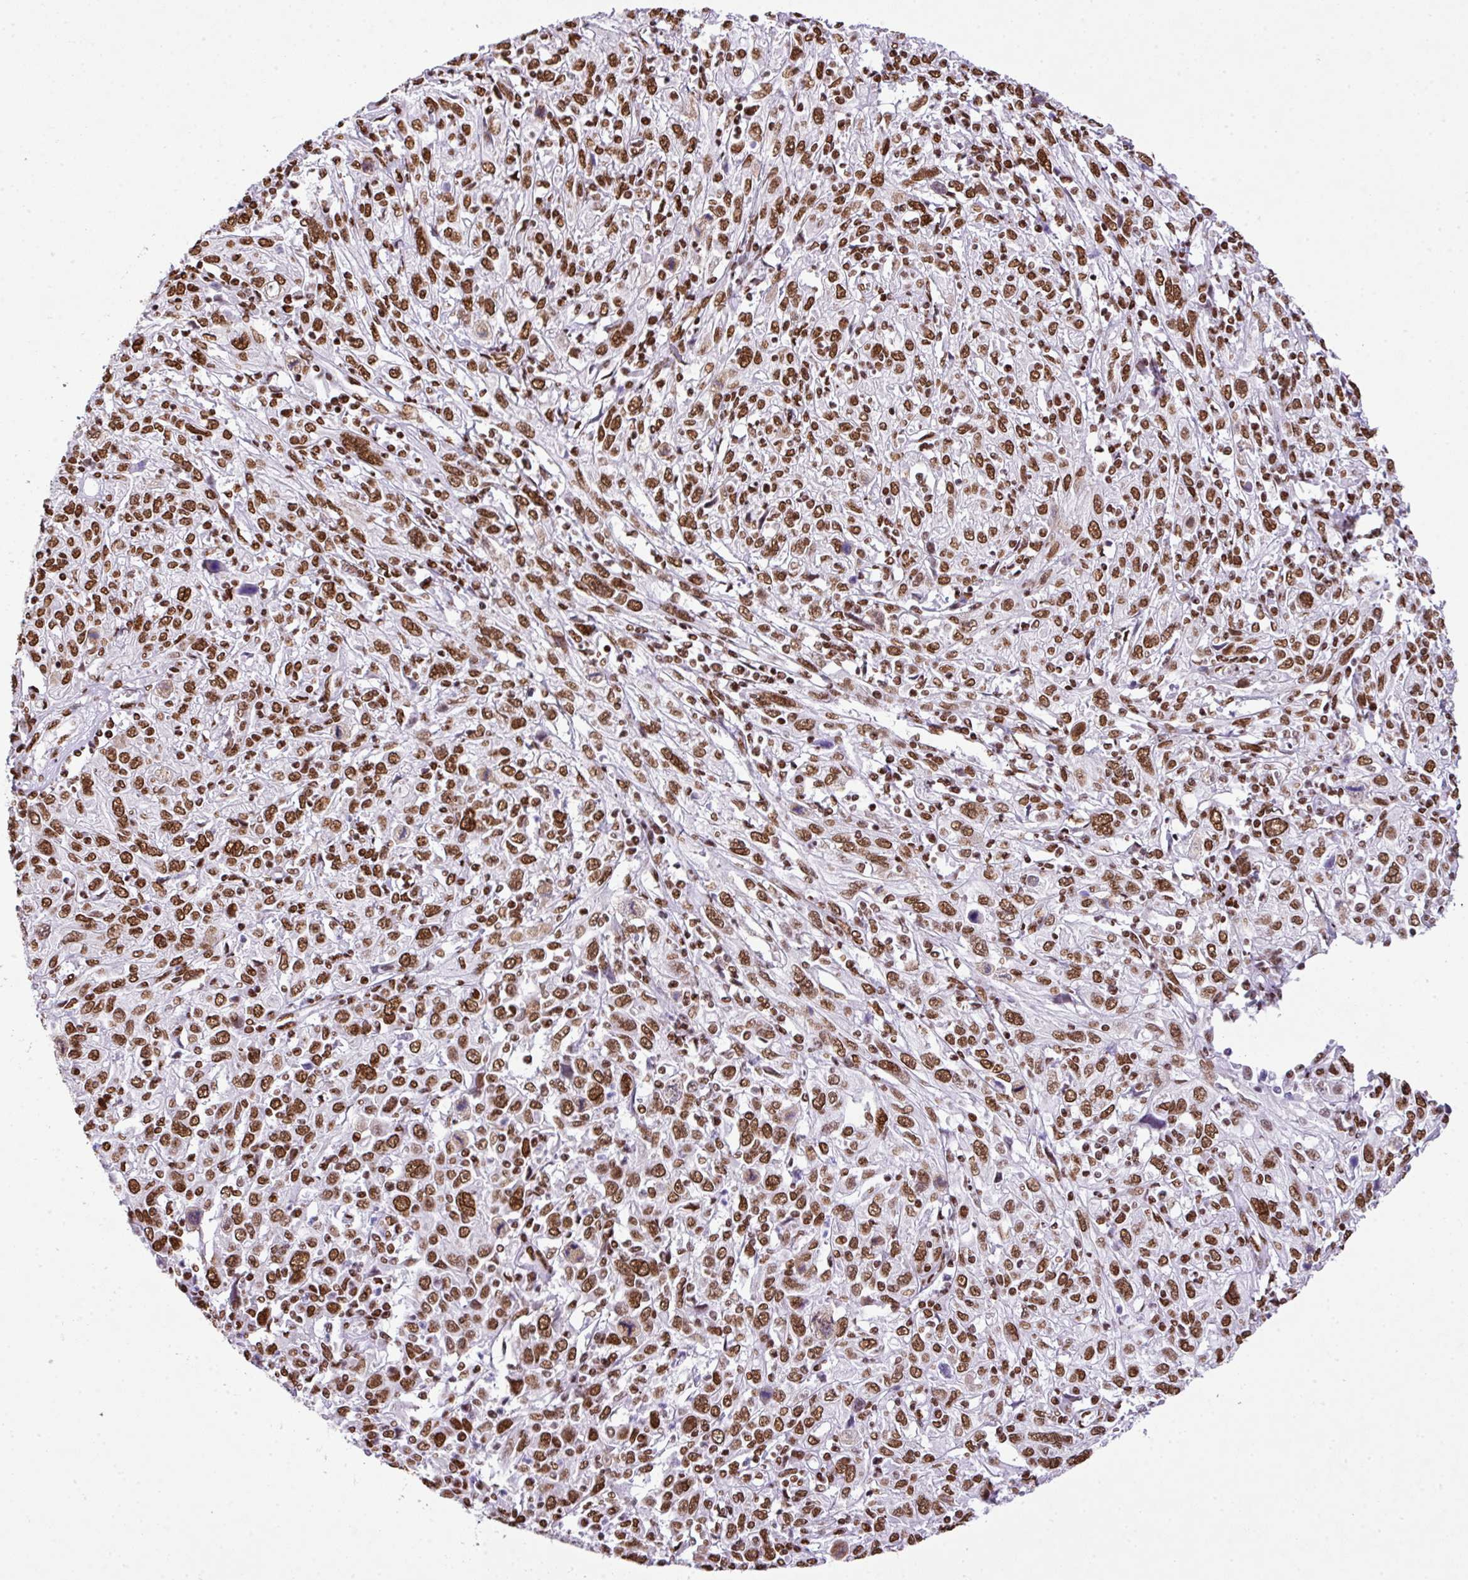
{"staining": {"intensity": "moderate", "quantity": ">75%", "location": "nuclear"}, "tissue": "cervical cancer", "cell_type": "Tumor cells", "image_type": "cancer", "snomed": [{"axis": "morphology", "description": "Squamous cell carcinoma, NOS"}, {"axis": "topography", "description": "Cervix"}], "caption": "The immunohistochemical stain highlights moderate nuclear staining in tumor cells of cervical cancer tissue. Nuclei are stained in blue.", "gene": "RARG", "patient": {"sex": "female", "age": 46}}